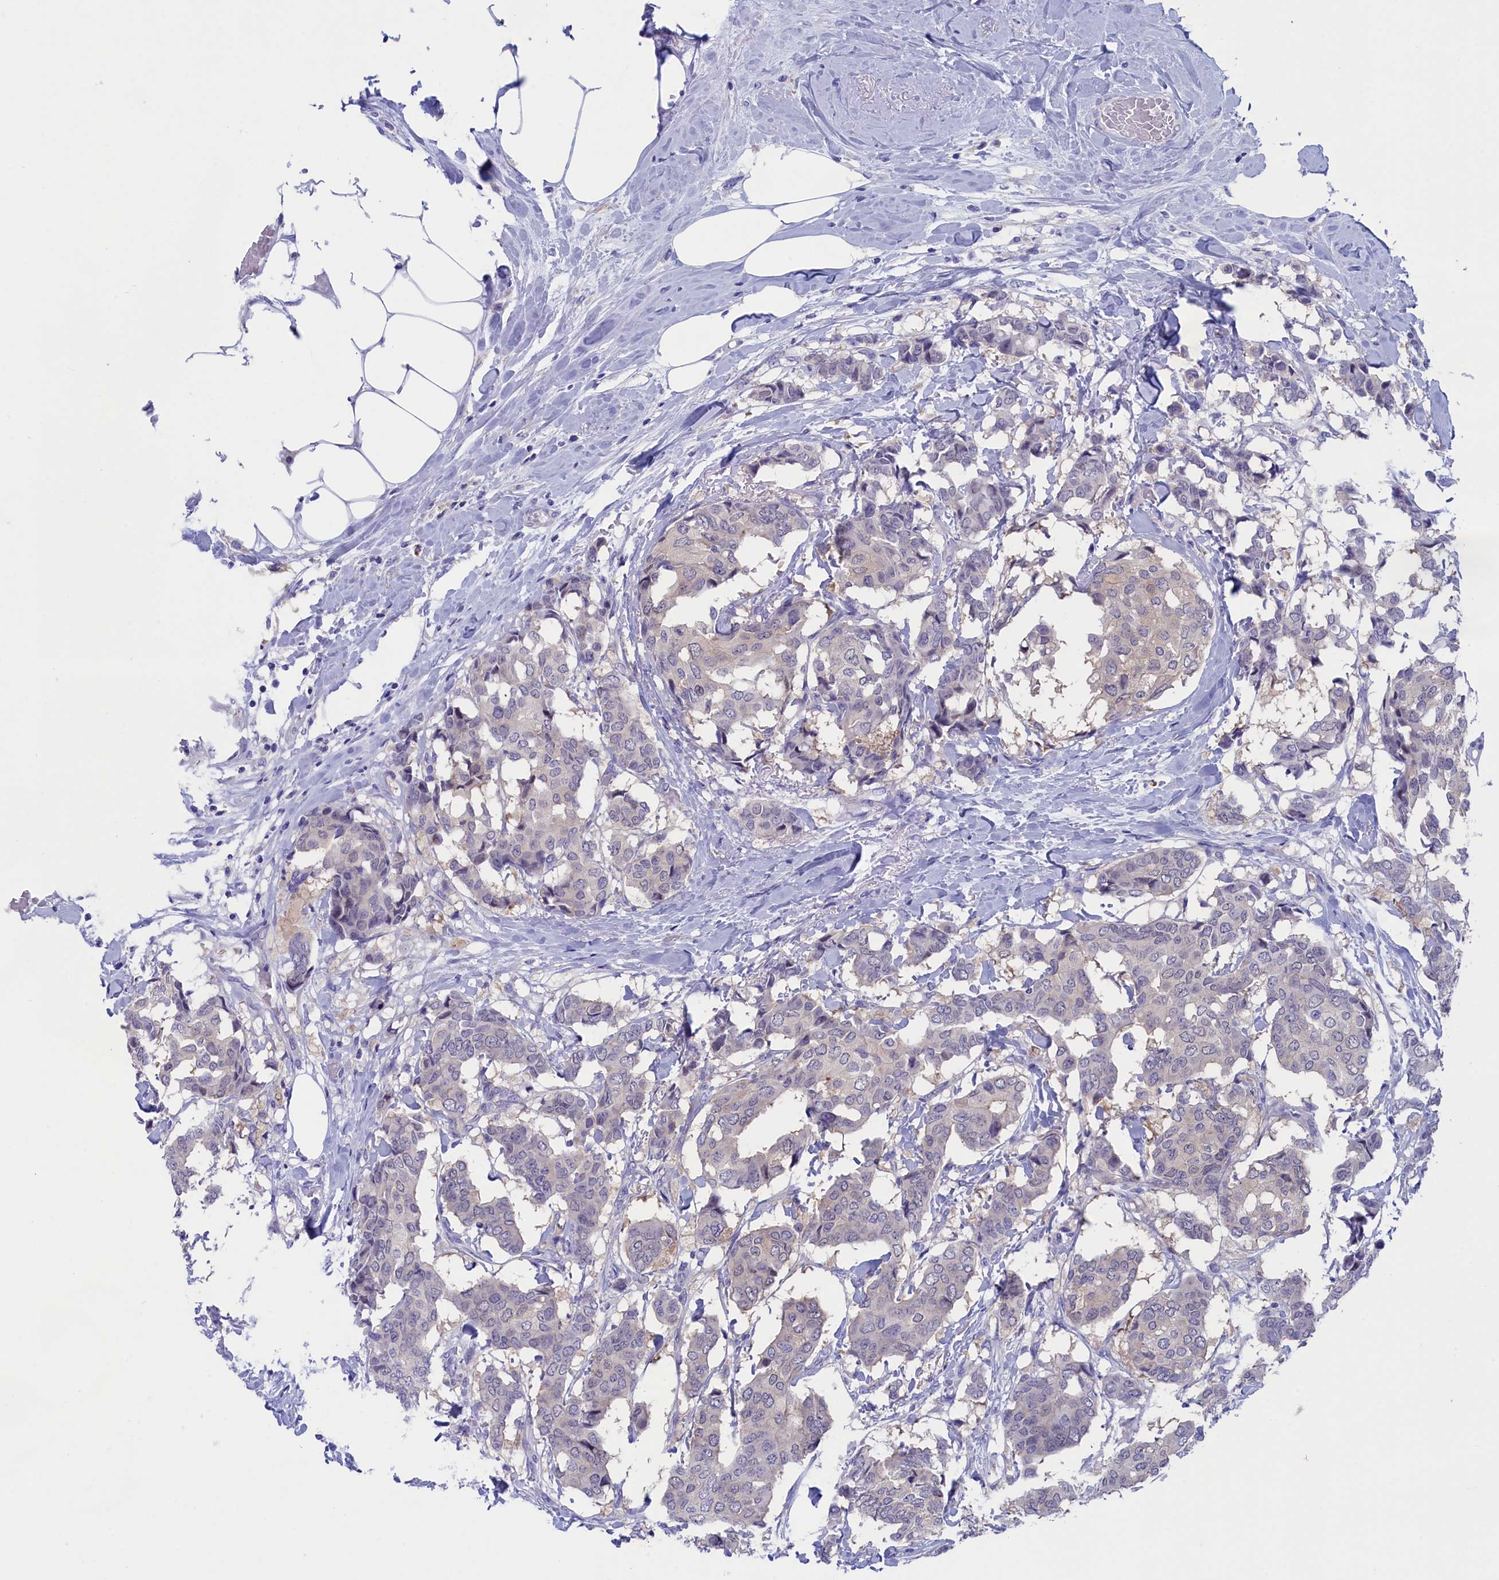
{"staining": {"intensity": "negative", "quantity": "none", "location": "none"}, "tissue": "breast cancer", "cell_type": "Tumor cells", "image_type": "cancer", "snomed": [{"axis": "morphology", "description": "Duct carcinoma"}, {"axis": "topography", "description": "Breast"}], "caption": "Human breast cancer (invasive ductal carcinoma) stained for a protein using immunohistochemistry reveals no positivity in tumor cells.", "gene": "VPS35L", "patient": {"sex": "female", "age": 75}}